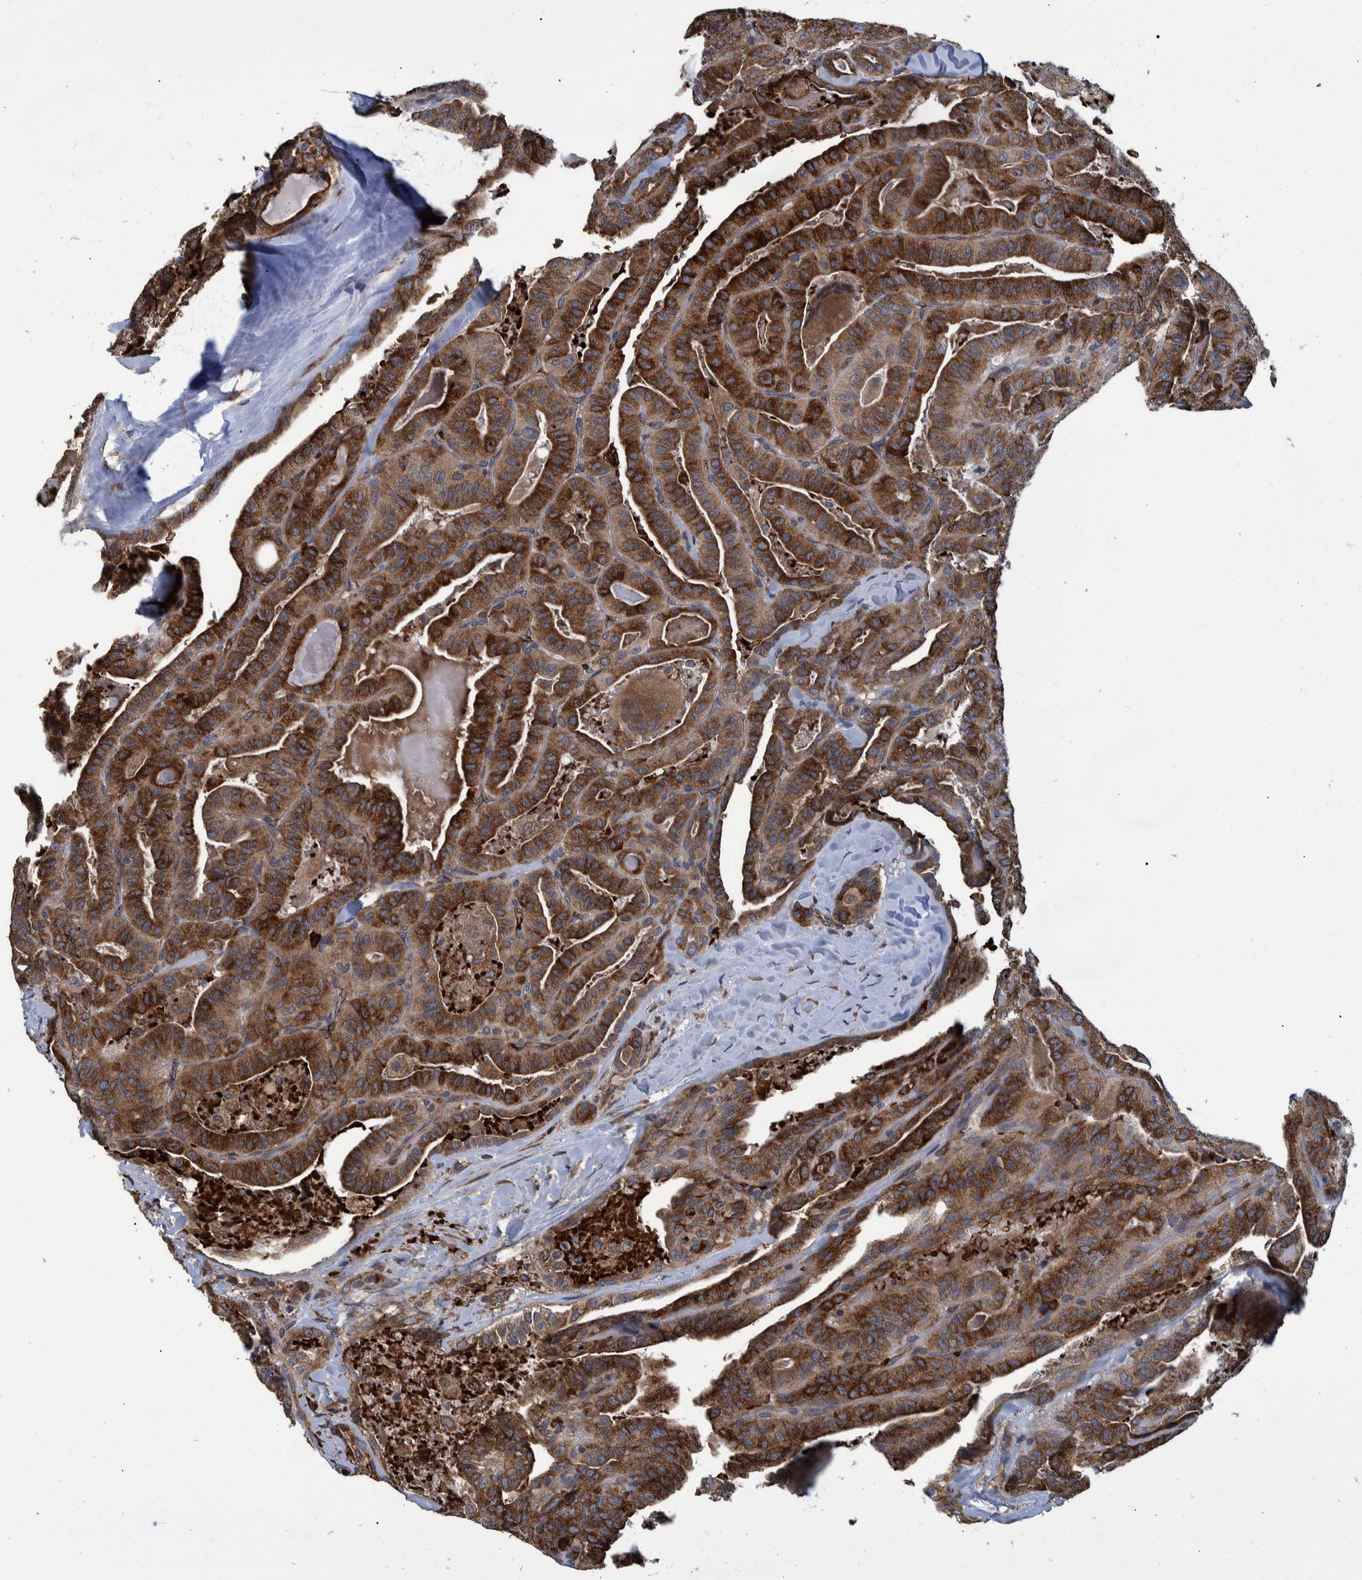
{"staining": {"intensity": "strong", "quantity": ">75%", "location": "cytoplasmic/membranous"}, "tissue": "thyroid cancer", "cell_type": "Tumor cells", "image_type": "cancer", "snomed": [{"axis": "morphology", "description": "Papillary adenocarcinoma, NOS"}, {"axis": "topography", "description": "Thyroid gland"}], "caption": "IHC image of neoplastic tissue: papillary adenocarcinoma (thyroid) stained using immunohistochemistry (IHC) reveals high levels of strong protein expression localized specifically in the cytoplasmic/membranous of tumor cells, appearing as a cytoplasmic/membranous brown color.", "gene": "SPAG5", "patient": {"sex": "male", "age": 77}}